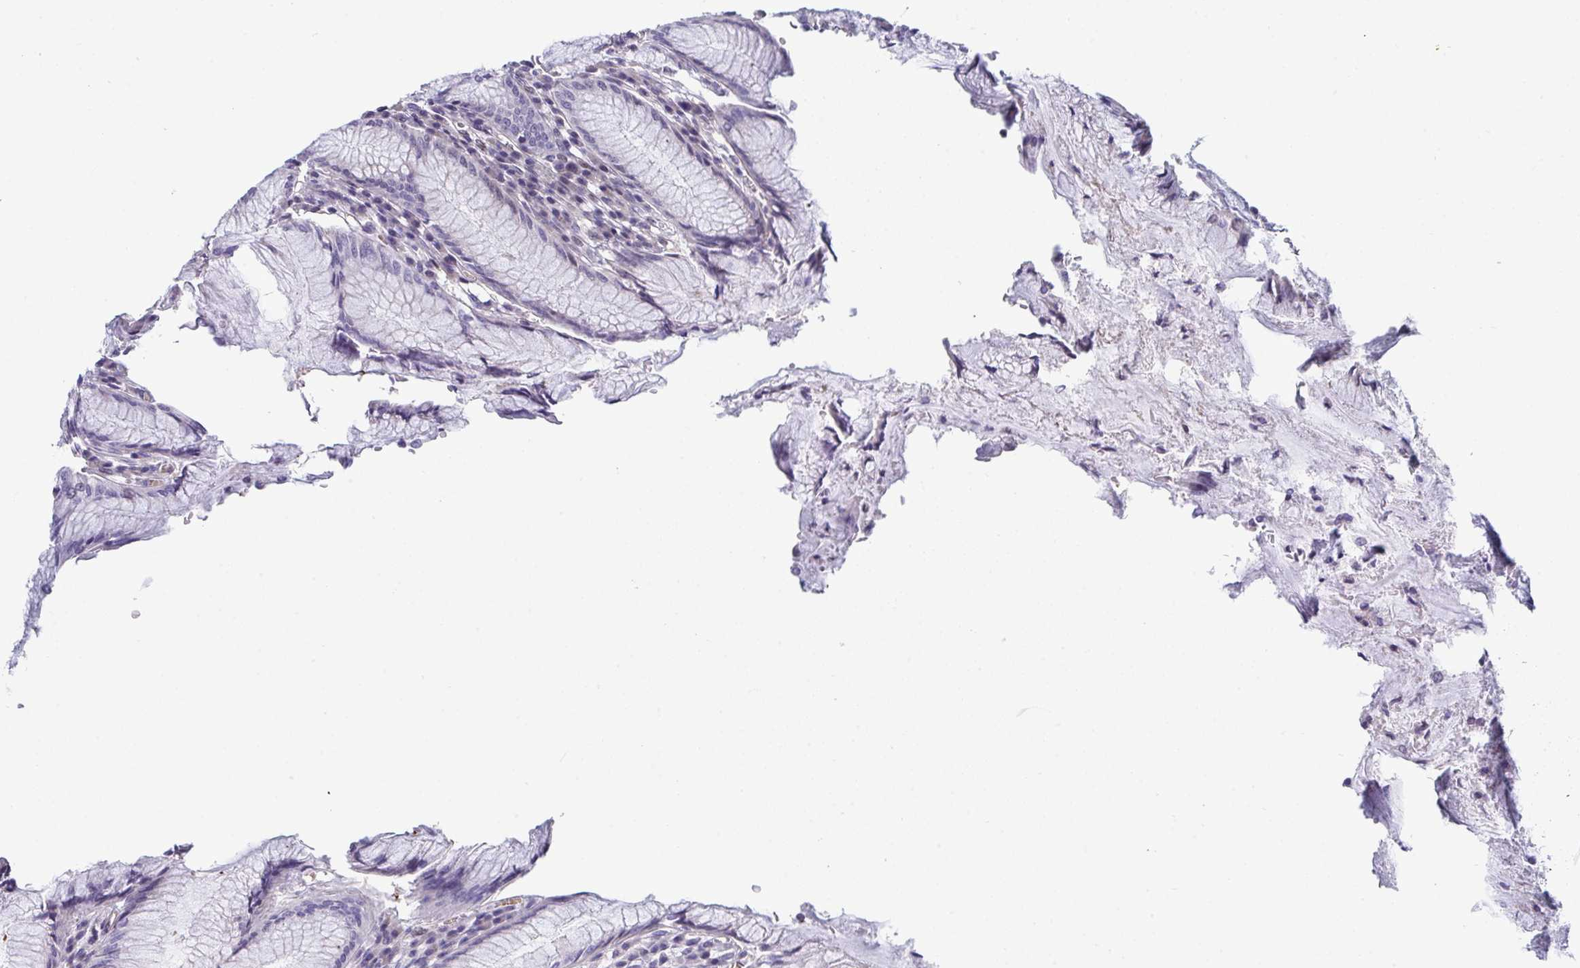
{"staining": {"intensity": "negative", "quantity": "none", "location": "none"}, "tissue": "stomach", "cell_type": "Glandular cells", "image_type": "normal", "snomed": [{"axis": "morphology", "description": "Normal tissue, NOS"}, {"axis": "topography", "description": "Stomach"}], "caption": "The histopathology image displays no staining of glandular cells in unremarkable stomach. (Stains: DAB (3,3'-diaminobenzidine) immunohistochemistry with hematoxylin counter stain, Microscopy: brightfield microscopy at high magnification).", "gene": "PELI1", "patient": {"sex": "male", "age": 55}}